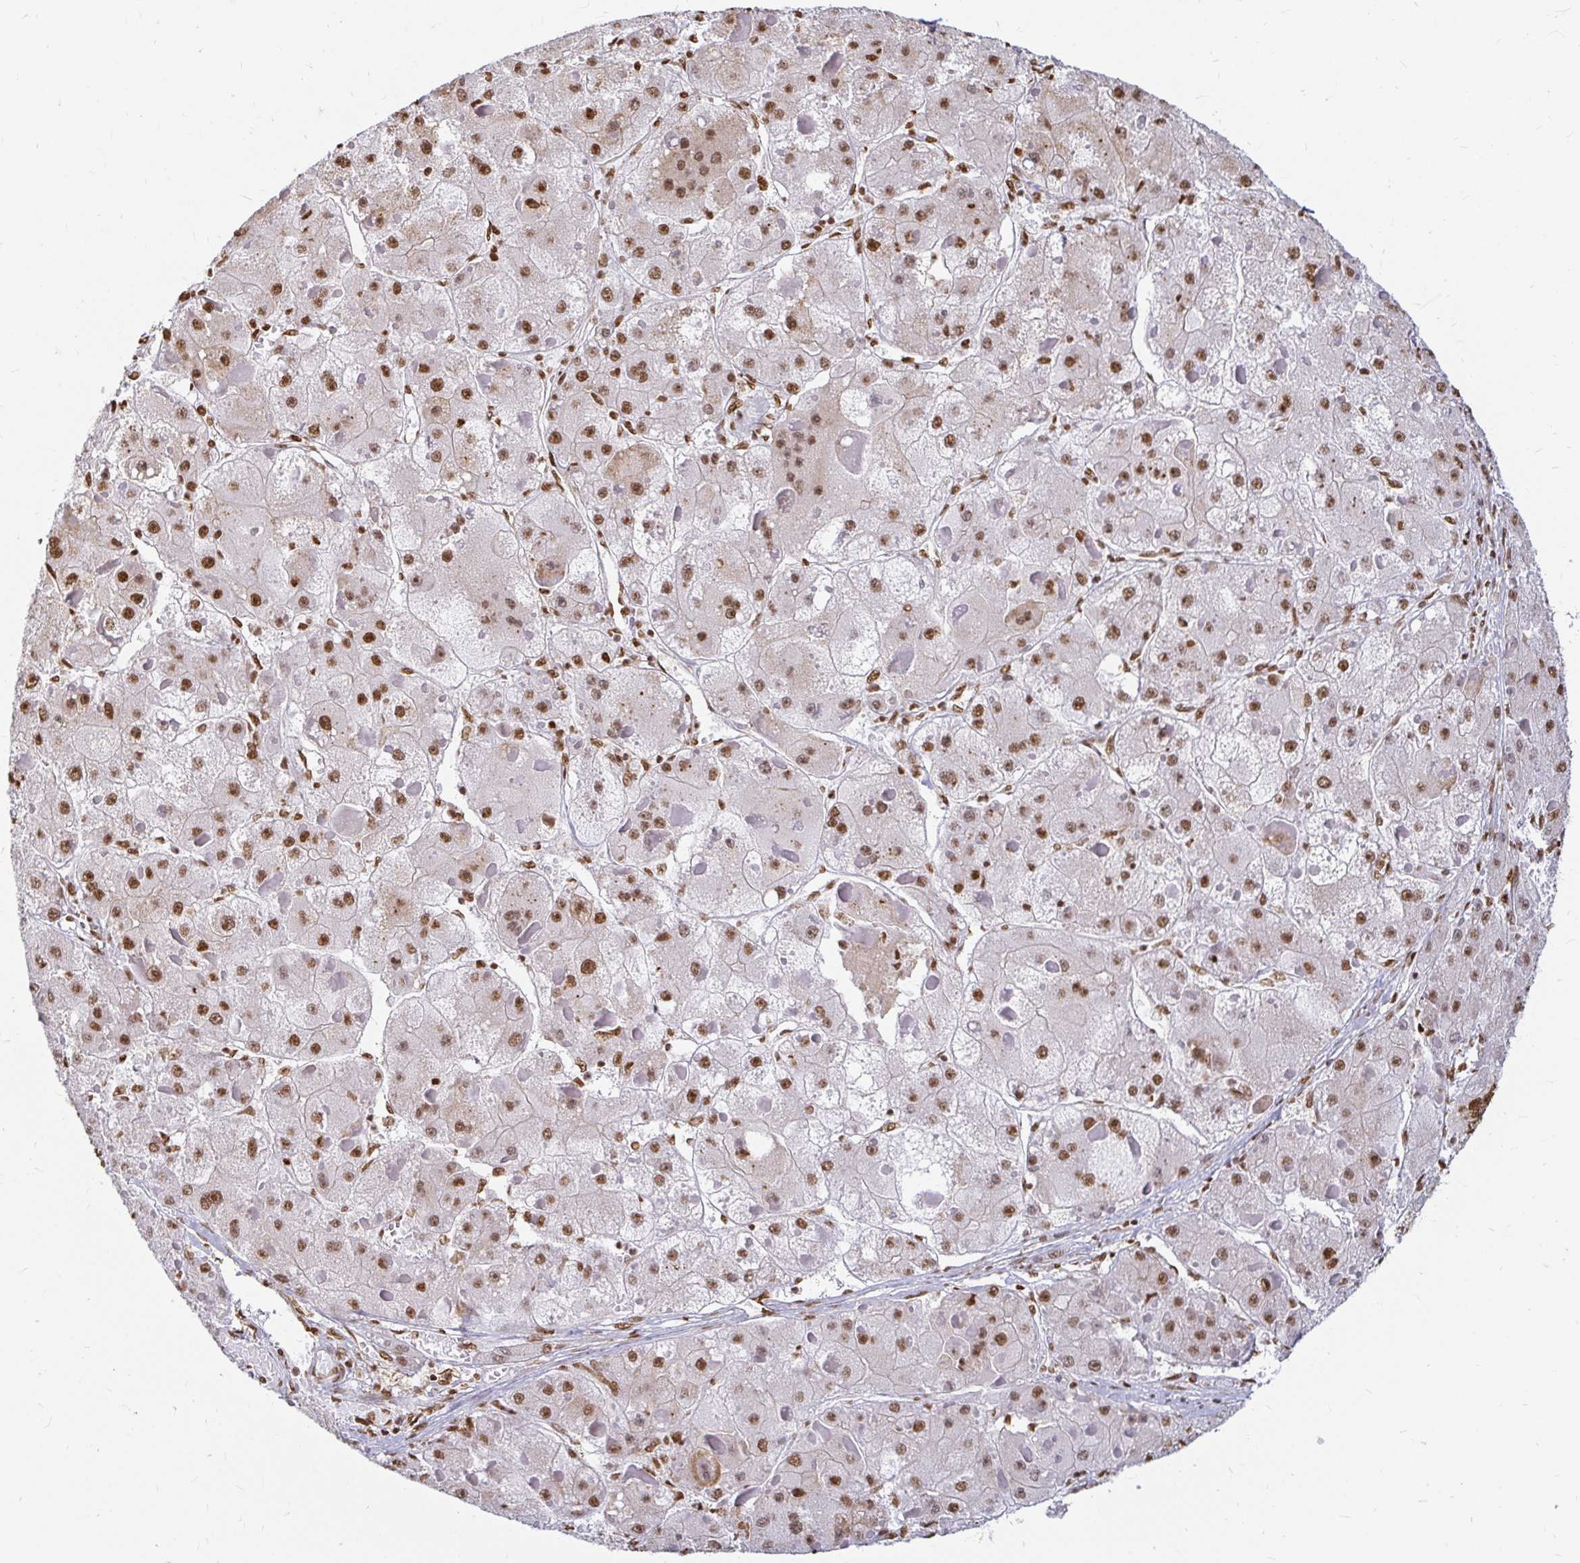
{"staining": {"intensity": "moderate", "quantity": ">75%", "location": "nuclear"}, "tissue": "liver cancer", "cell_type": "Tumor cells", "image_type": "cancer", "snomed": [{"axis": "morphology", "description": "Carcinoma, Hepatocellular, NOS"}, {"axis": "topography", "description": "Liver"}], "caption": "This is a histology image of IHC staining of hepatocellular carcinoma (liver), which shows moderate expression in the nuclear of tumor cells.", "gene": "HNRNPU", "patient": {"sex": "female", "age": 73}}